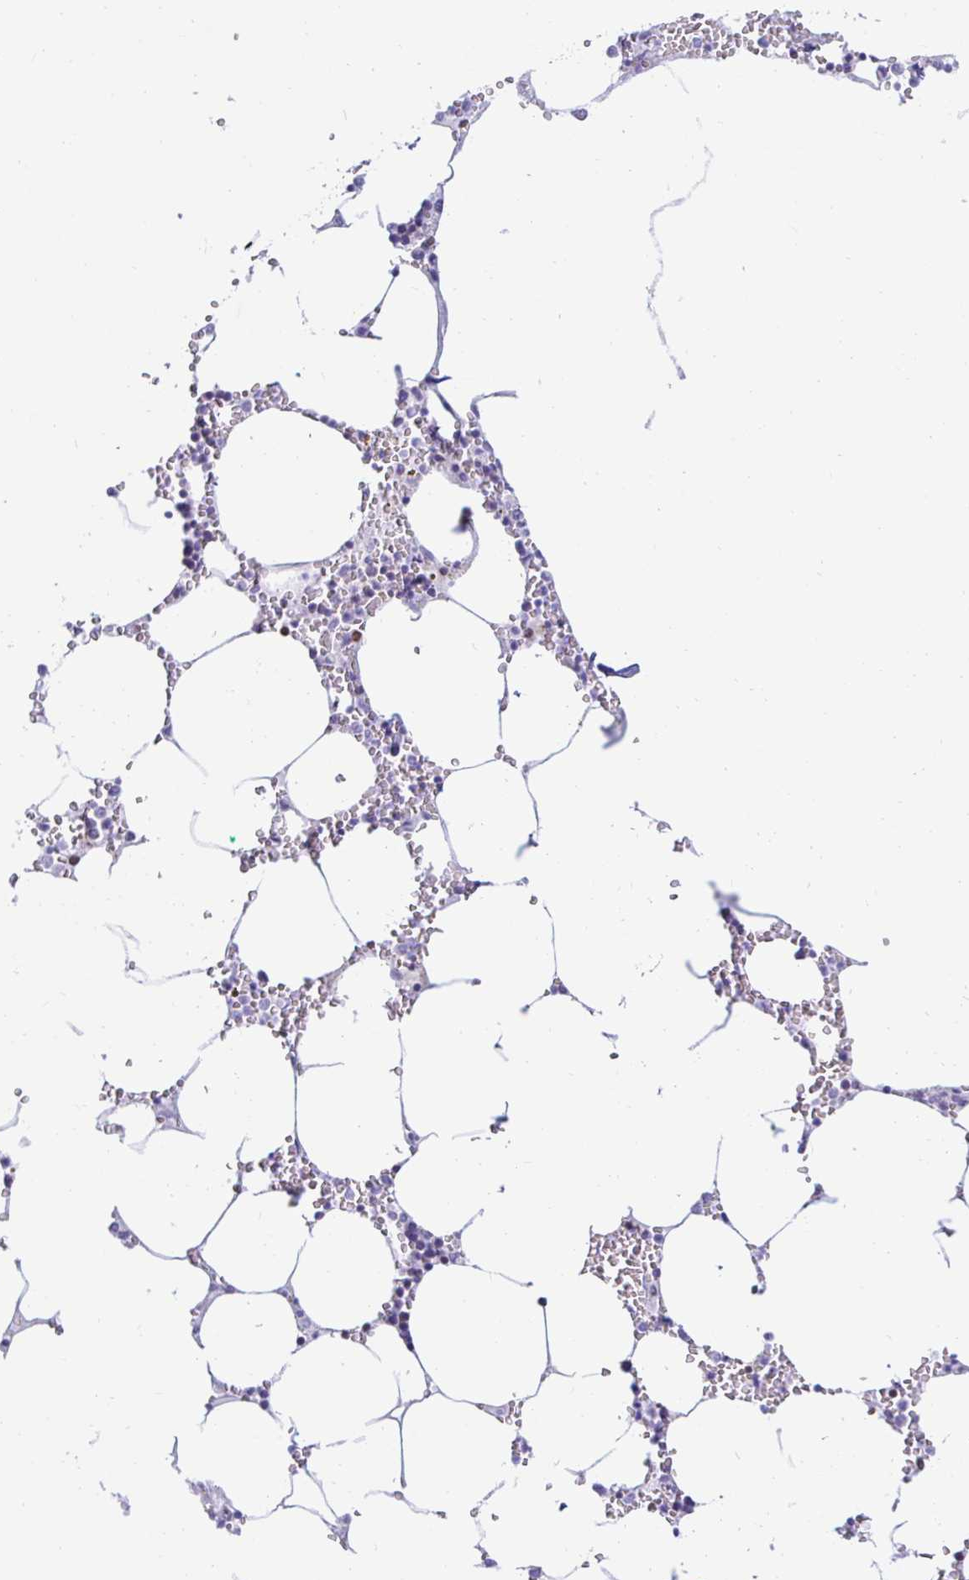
{"staining": {"intensity": "negative", "quantity": "none", "location": "none"}, "tissue": "bone marrow", "cell_type": "Hematopoietic cells", "image_type": "normal", "snomed": [{"axis": "morphology", "description": "Normal tissue, NOS"}, {"axis": "topography", "description": "Bone marrow"}], "caption": "This is an immunohistochemistry image of normal human bone marrow. There is no staining in hematopoietic cells.", "gene": "CAPSL", "patient": {"sex": "male", "age": 54}}